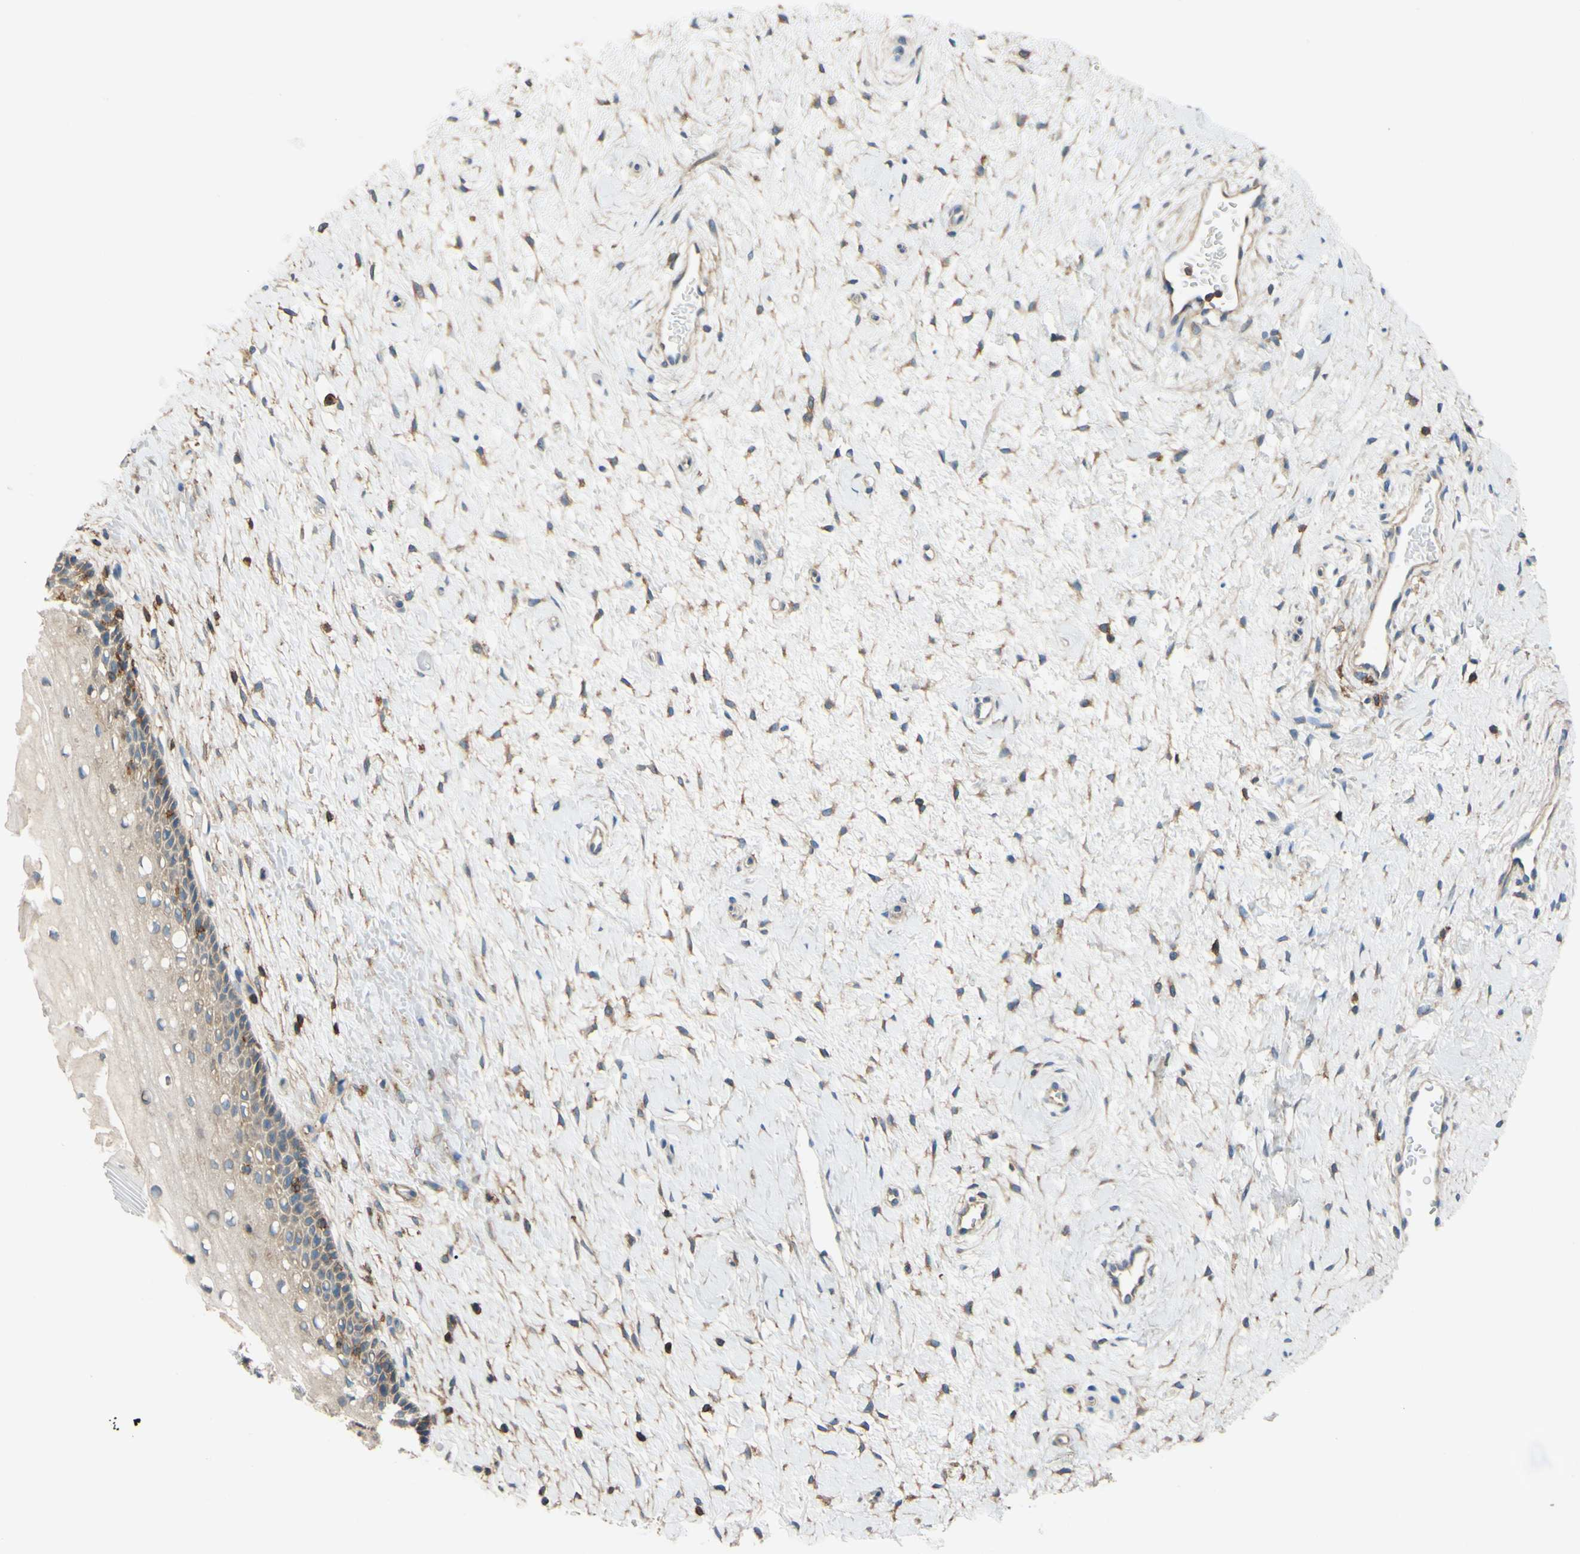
{"staining": {"intensity": "weak", "quantity": ">75%", "location": "cytoplasmic/membranous"}, "tissue": "cervix", "cell_type": "Glandular cells", "image_type": "normal", "snomed": [{"axis": "morphology", "description": "Normal tissue, NOS"}, {"axis": "topography", "description": "Cervix"}], "caption": "Immunohistochemistry (DAB (3,3'-diaminobenzidine)) staining of benign cervix displays weak cytoplasmic/membranous protein expression in about >75% of glandular cells.", "gene": "POR", "patient": {"sex": "female", "age": 39}}